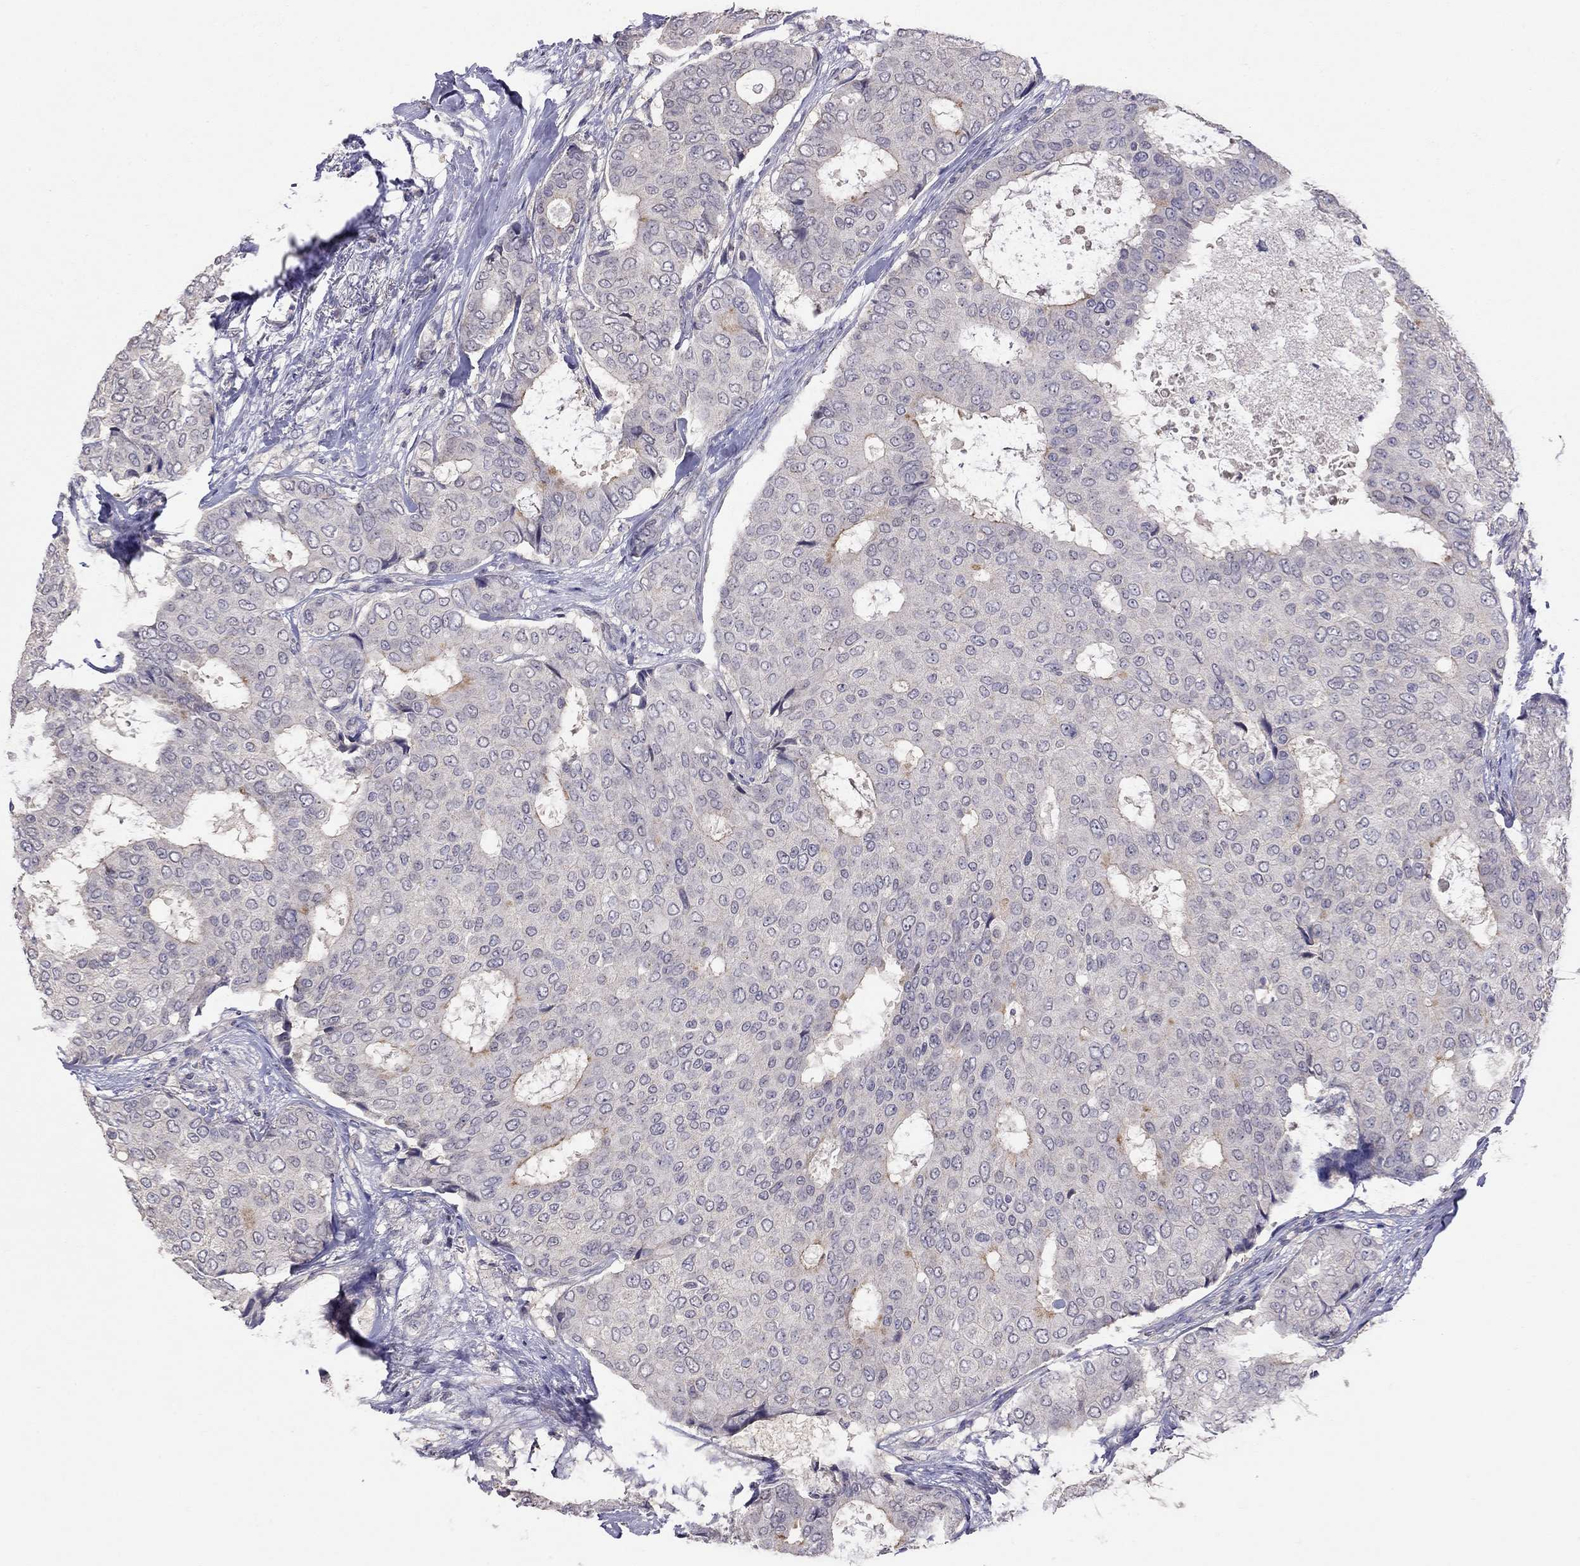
{"staining": {"intensity": "negative", "quantity": "none", "location": "none"}, "tissue": "breast cancer", "cell_type": "Tumor cells", "image_type": "cancer", "snomed": [{"axis": "morphology", "description": "Duct carcinoma"}, {"axis": "topography", "description": "Breast"}], "caption": "Immunohistochemistry (IHC) histopathology image of breast infiltrating ductal carcinoma stained for a protein (brown), which displays no positivity in tumor cells.", "gene": "RTP5", "patient": {"sex": "female", "age": 75}}